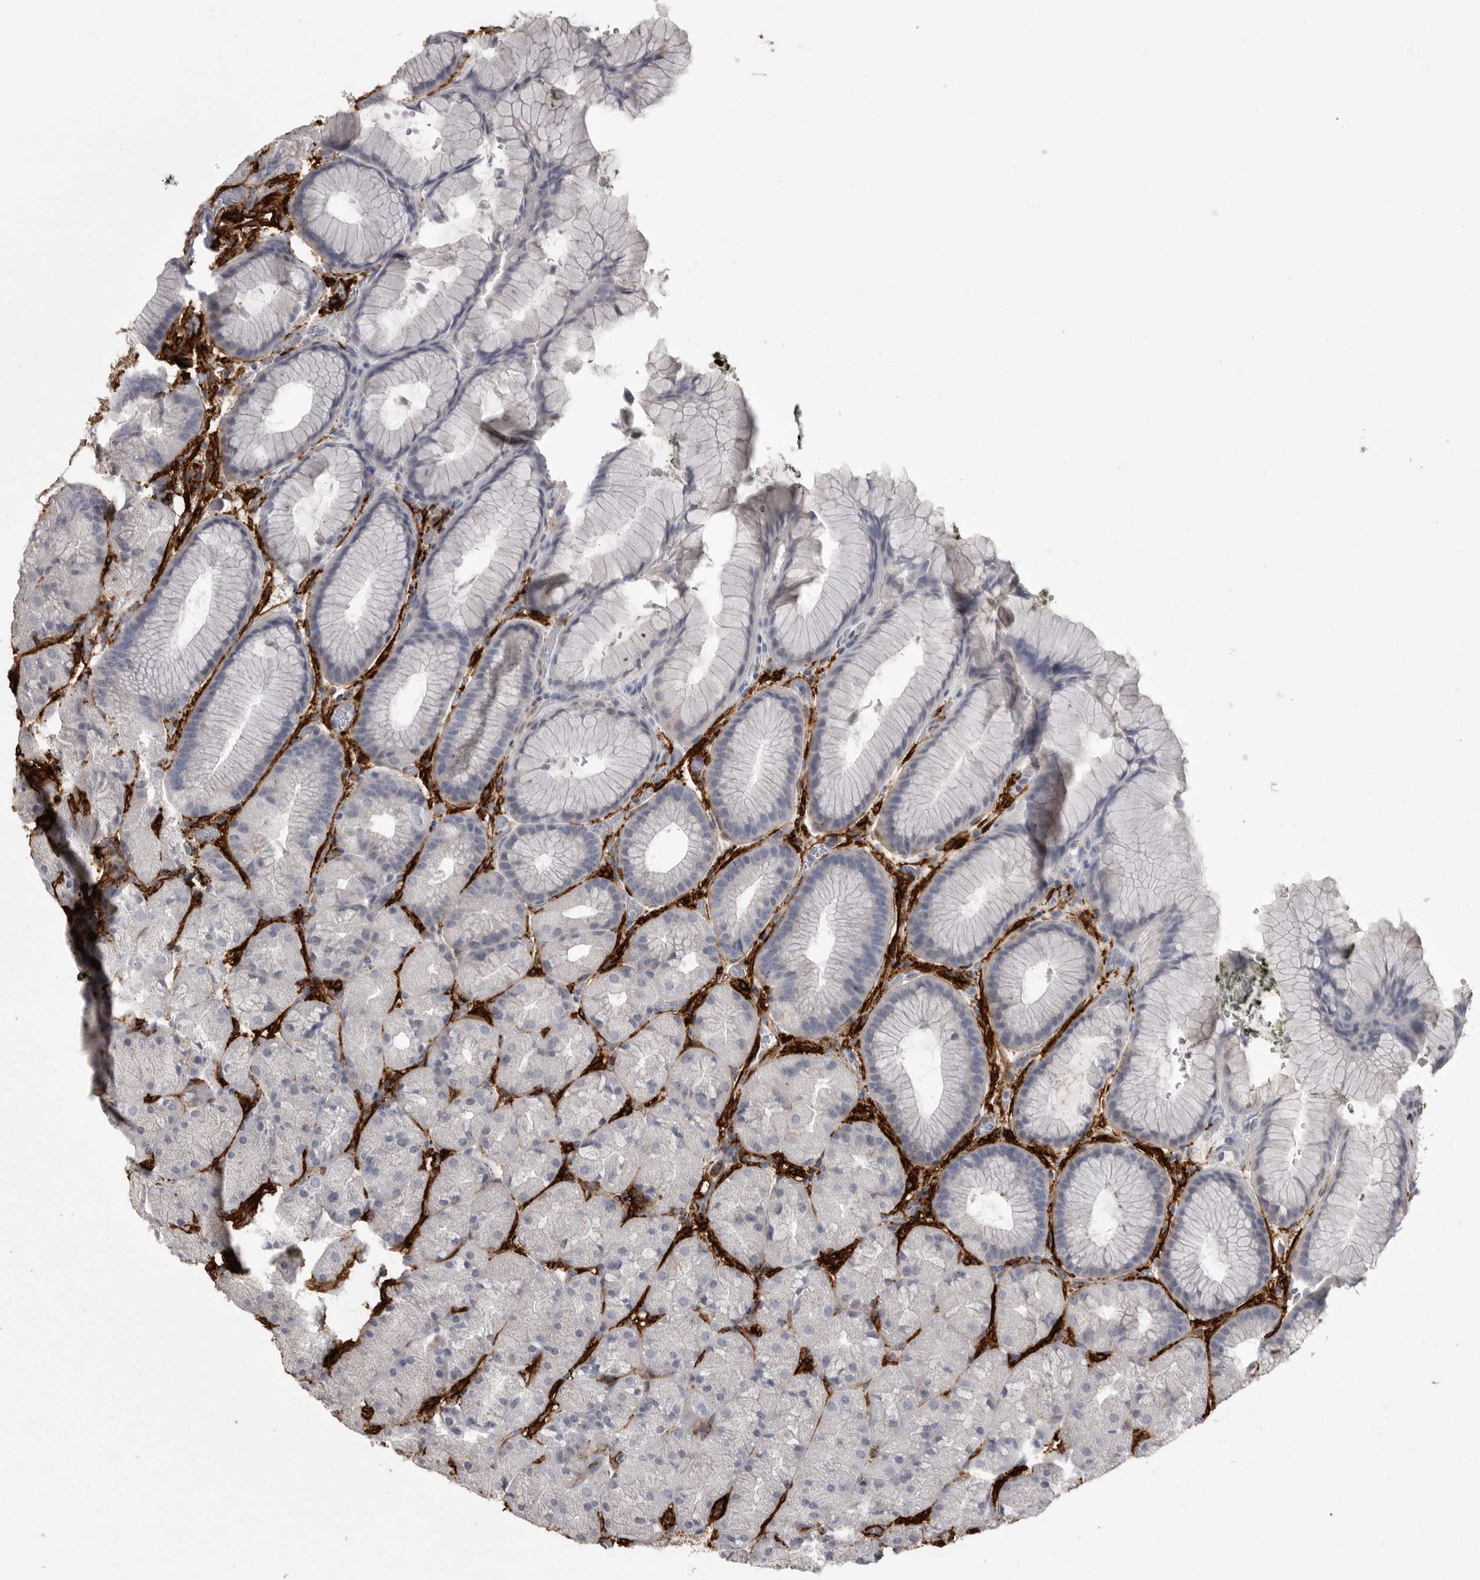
{"staining": {"intensity": "negative", "quantity": "none", "location": "none"}, "tissue": "stomach", "cell_type": "Glandular cells", "image_type": "normal", "snomed": [{"axis": "morphology", "description": "Normal tissue, NOS"}, {"axis": "topography", "description": "Stomach, upper"}, {"axis": "topography", "description": "Stomach"}], "caption": "Image shows no protein expression in glandular cells of benign stomach.", "gene": "AOC3", "patient": {"sex": "male", "age": 48}}